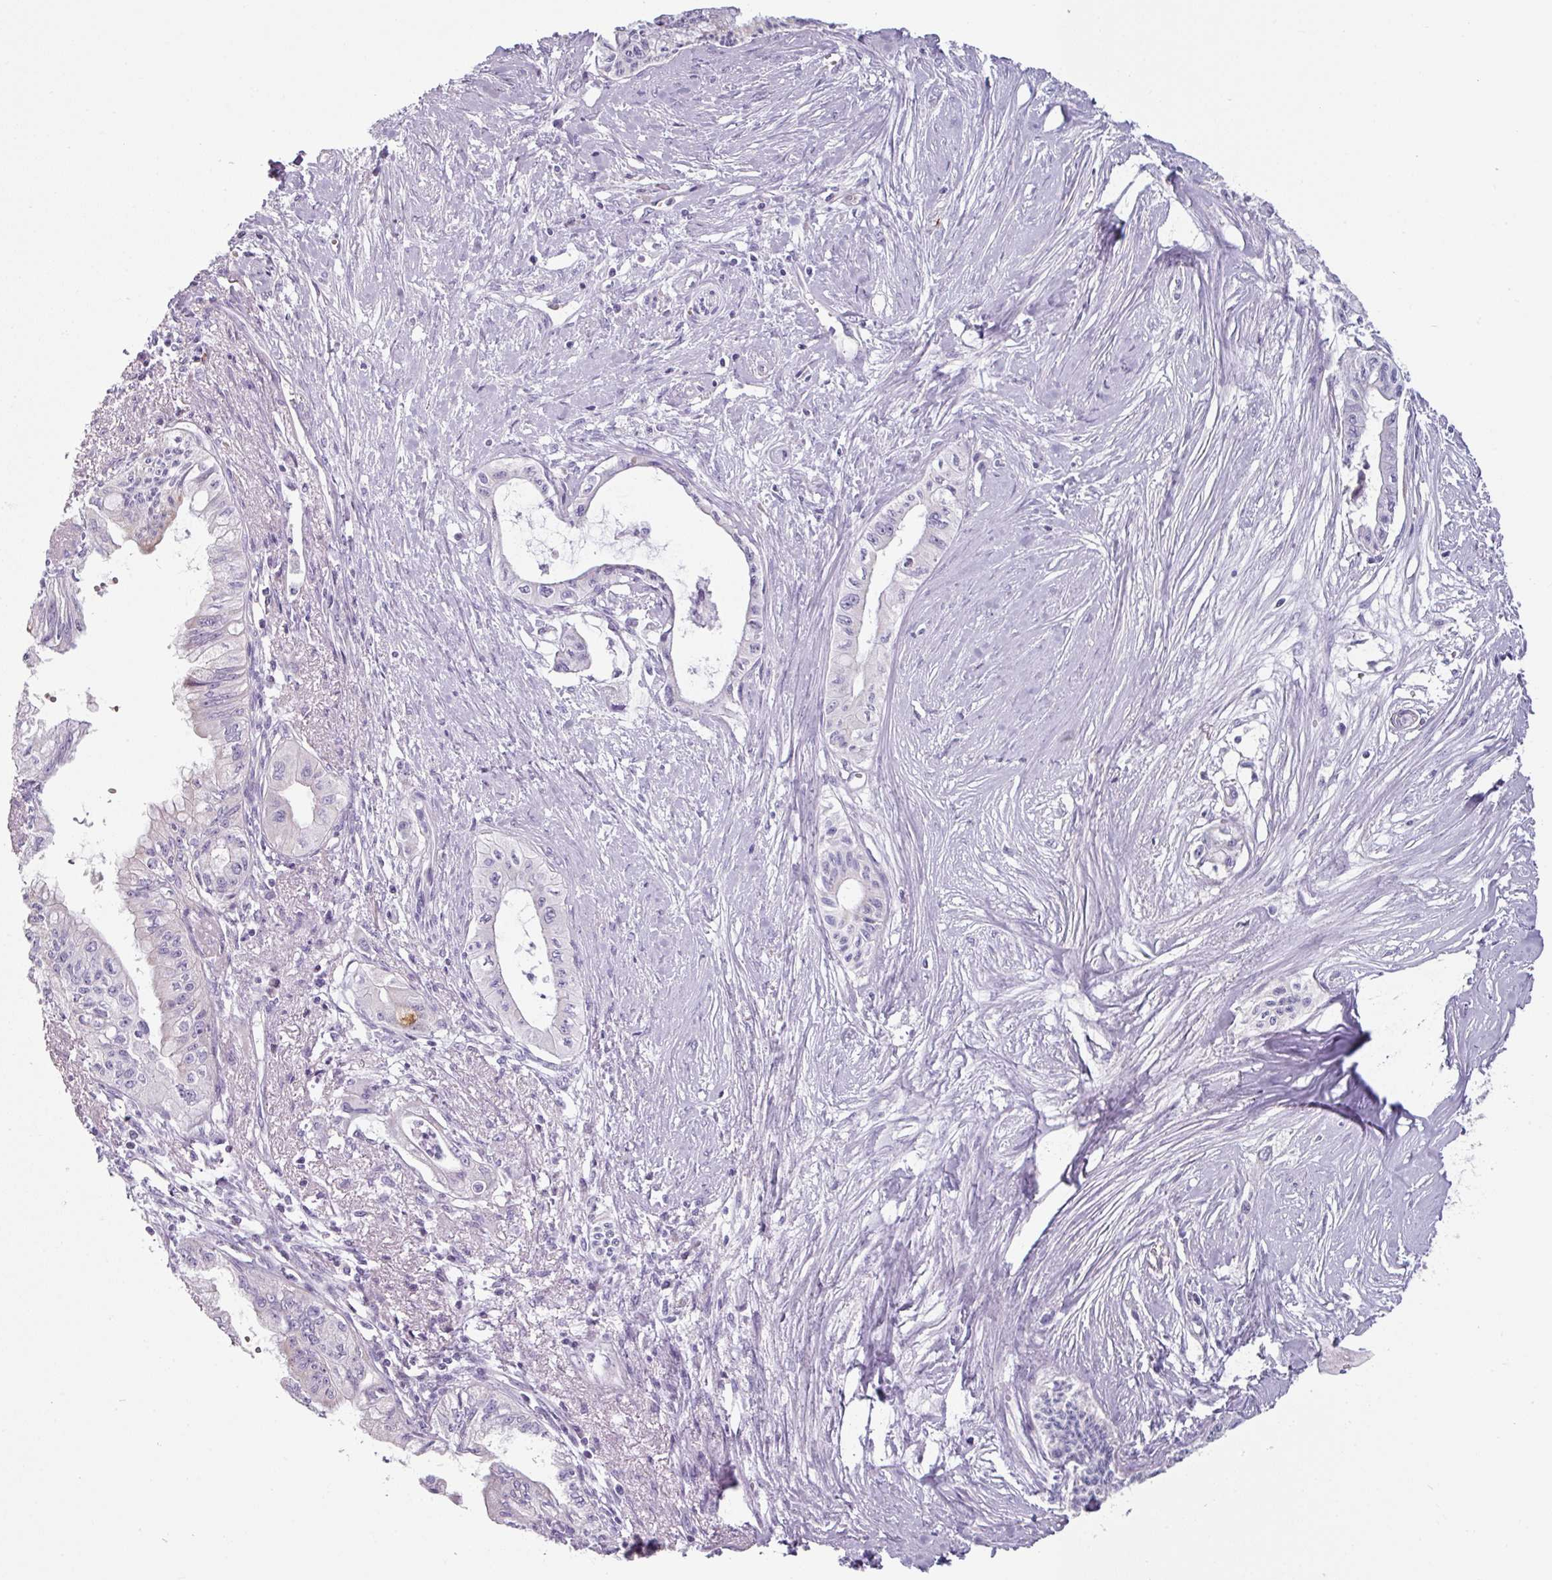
{"staining": {"intensity": "negative", "quantity": "none", "location": "none"}, "tissue": "pancreatic cancer", "cell_type": "Tumor cells", "image_type": "cancer", "snomed": [{"axis": "morphology", "description": "Adenocarcinoma, NOS"}, {"axis": "topography", "description": "Pancreas"}], "caption": "Immunohistochemistry (IHC) of human pancreatic adenocarcinoma exhibits no staining in tumor cells. (DAB immunohistochemistry, high magnification).", "gene": "CLCA1", "patient": {"sex": "male", "age": 71}}